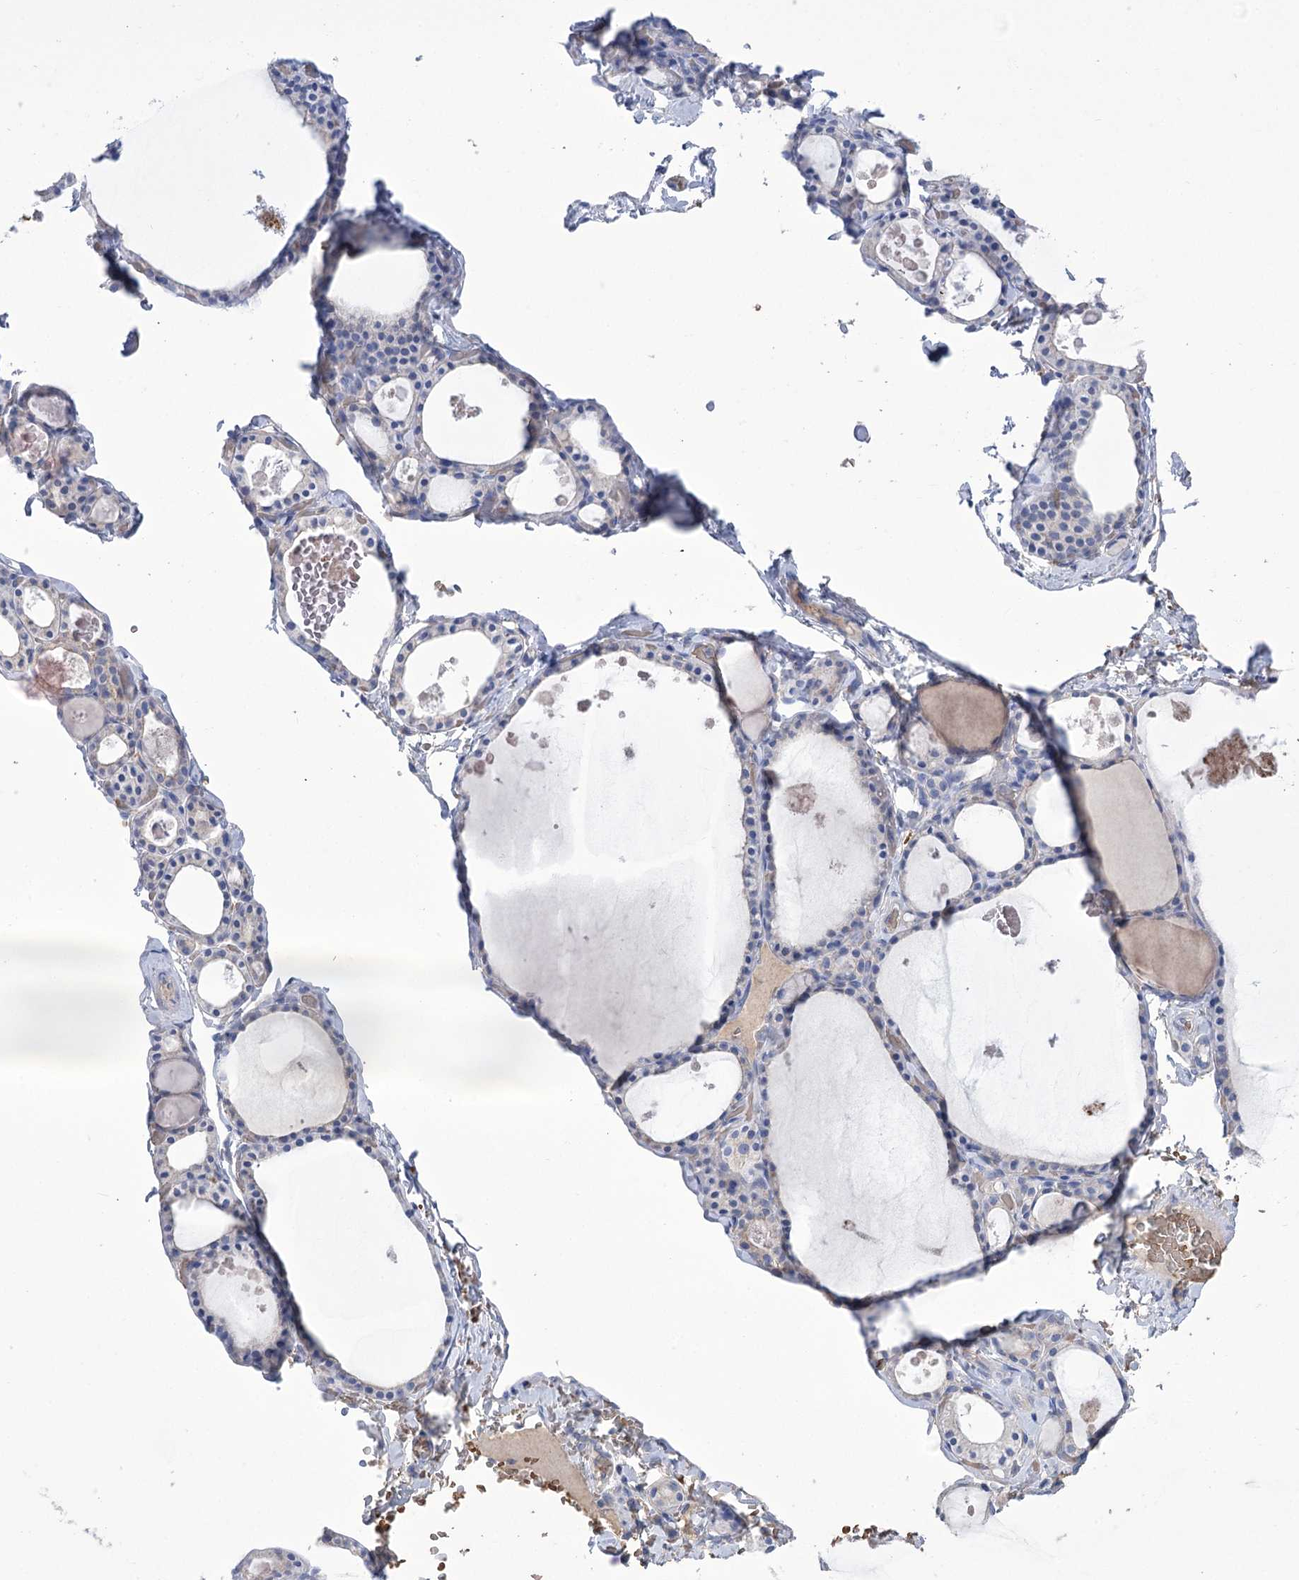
{"staining": {"intensity": "negative", "quantity": "none", "location": "none"}, "tissue": "thyroid gland", "cell_type": "Glandular cells", "image_type": "normal", "snomed": [{"axis": "morphology", "description": "Normal tissue, NOS"}, {"axis": "topography", "description": "Thyroid gland"}], "caption": "DAB (3,3'-diaminobenzidine) immunohistochemical staining of unremarkable thyroid gland exhibits no significant expression in glandular cells. (DAB immunohistochemistry (IHC), high magnification).", "gene": "PRSS53", "patient": {"sex": "male", "age": 56}}